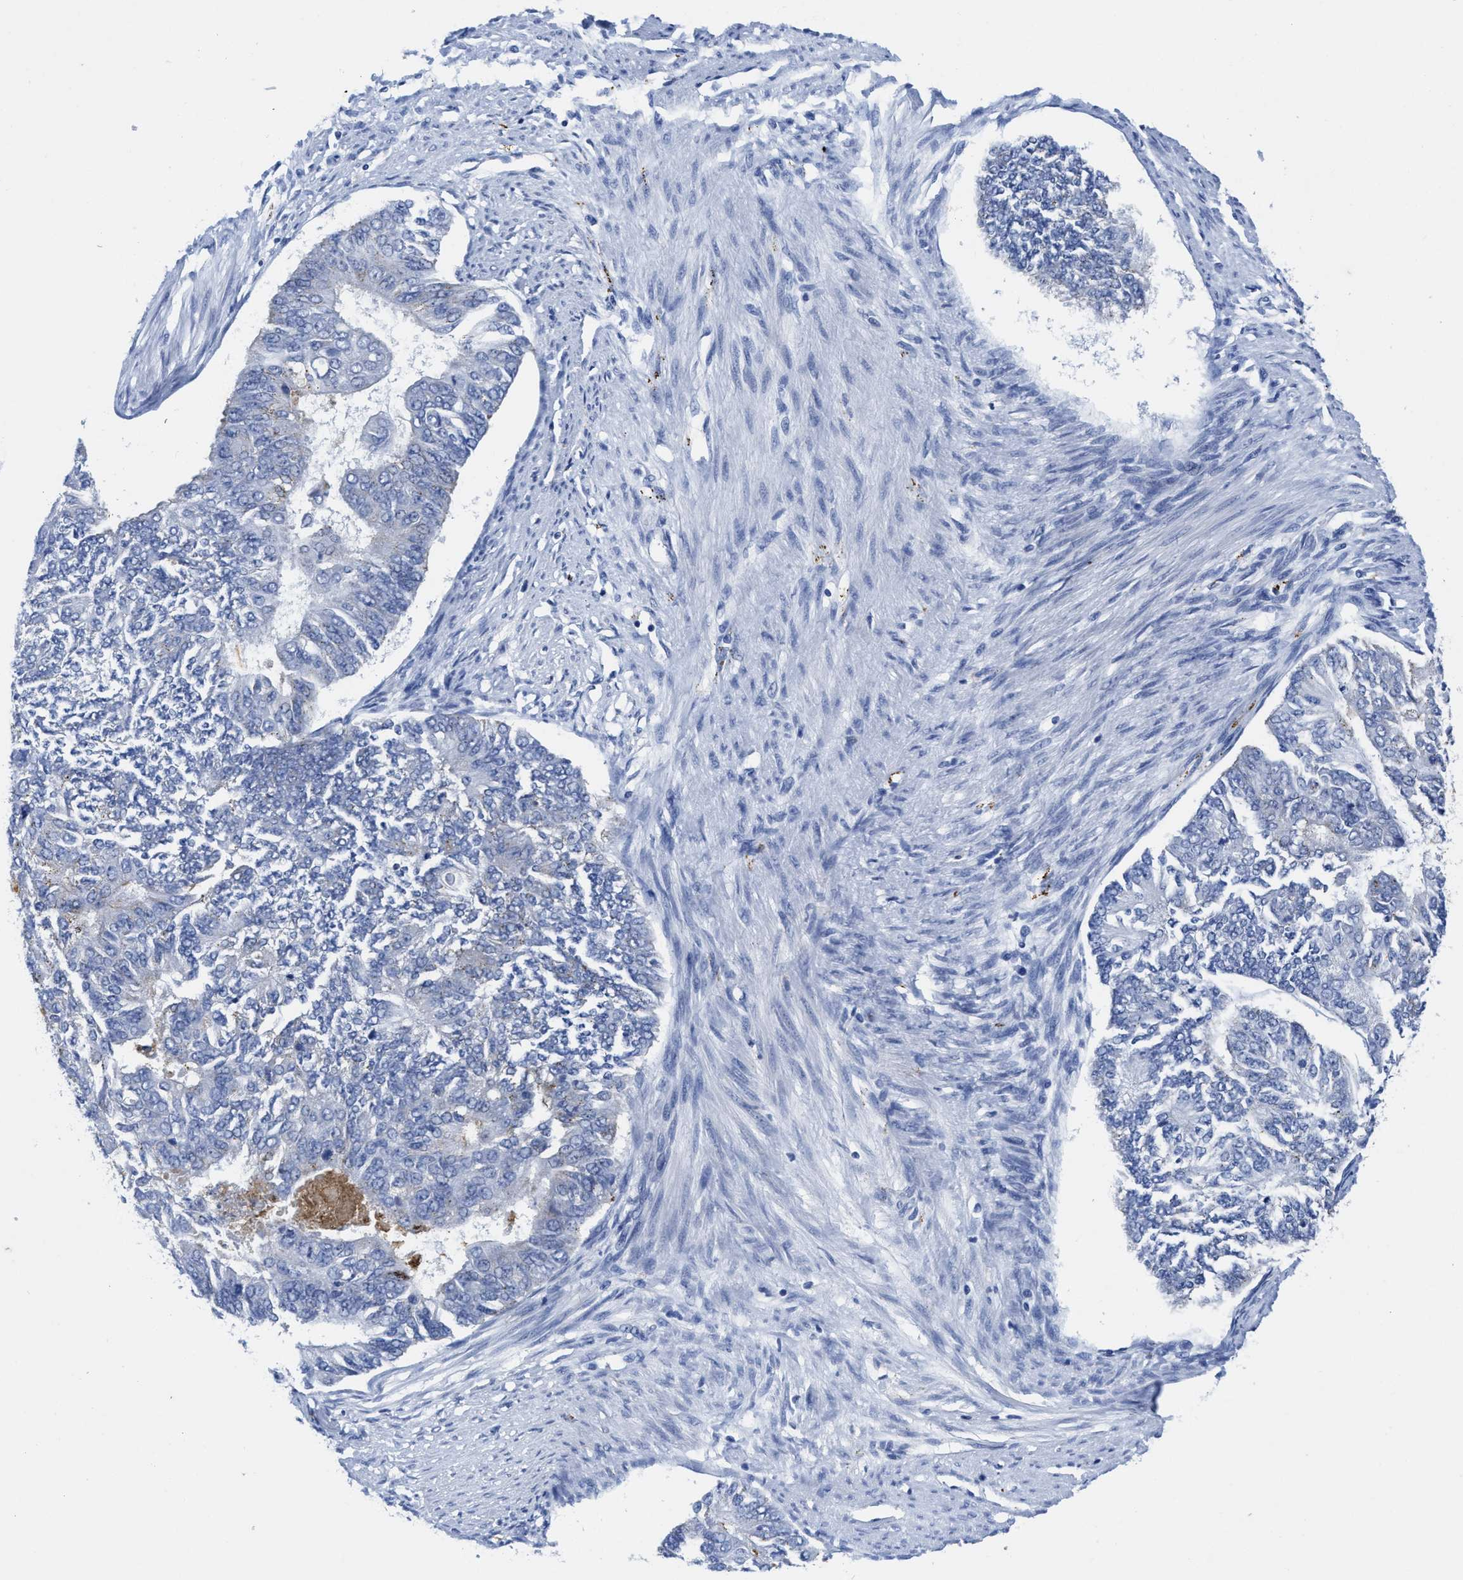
{"staining": {"intensity": "negative", "quantity": "none", "location": "none"}, "tissue": "endometrial cancer", "cell_type": "Tumor cells", "image_type": "cancer", "snomed": [{"axis": "morphology", "description": "Adenocarcinoma, NOS"}, {"axis": "topography", "description": "Endometrium"}], "caption": "High power microscopy photomicrograph of an IHC histopathology image of adenocarcinoma (endometrial), revealing no significant expression in tumor cells.", "gene": "TBRG4", "patient": {"sex": "female", "age": 32}}